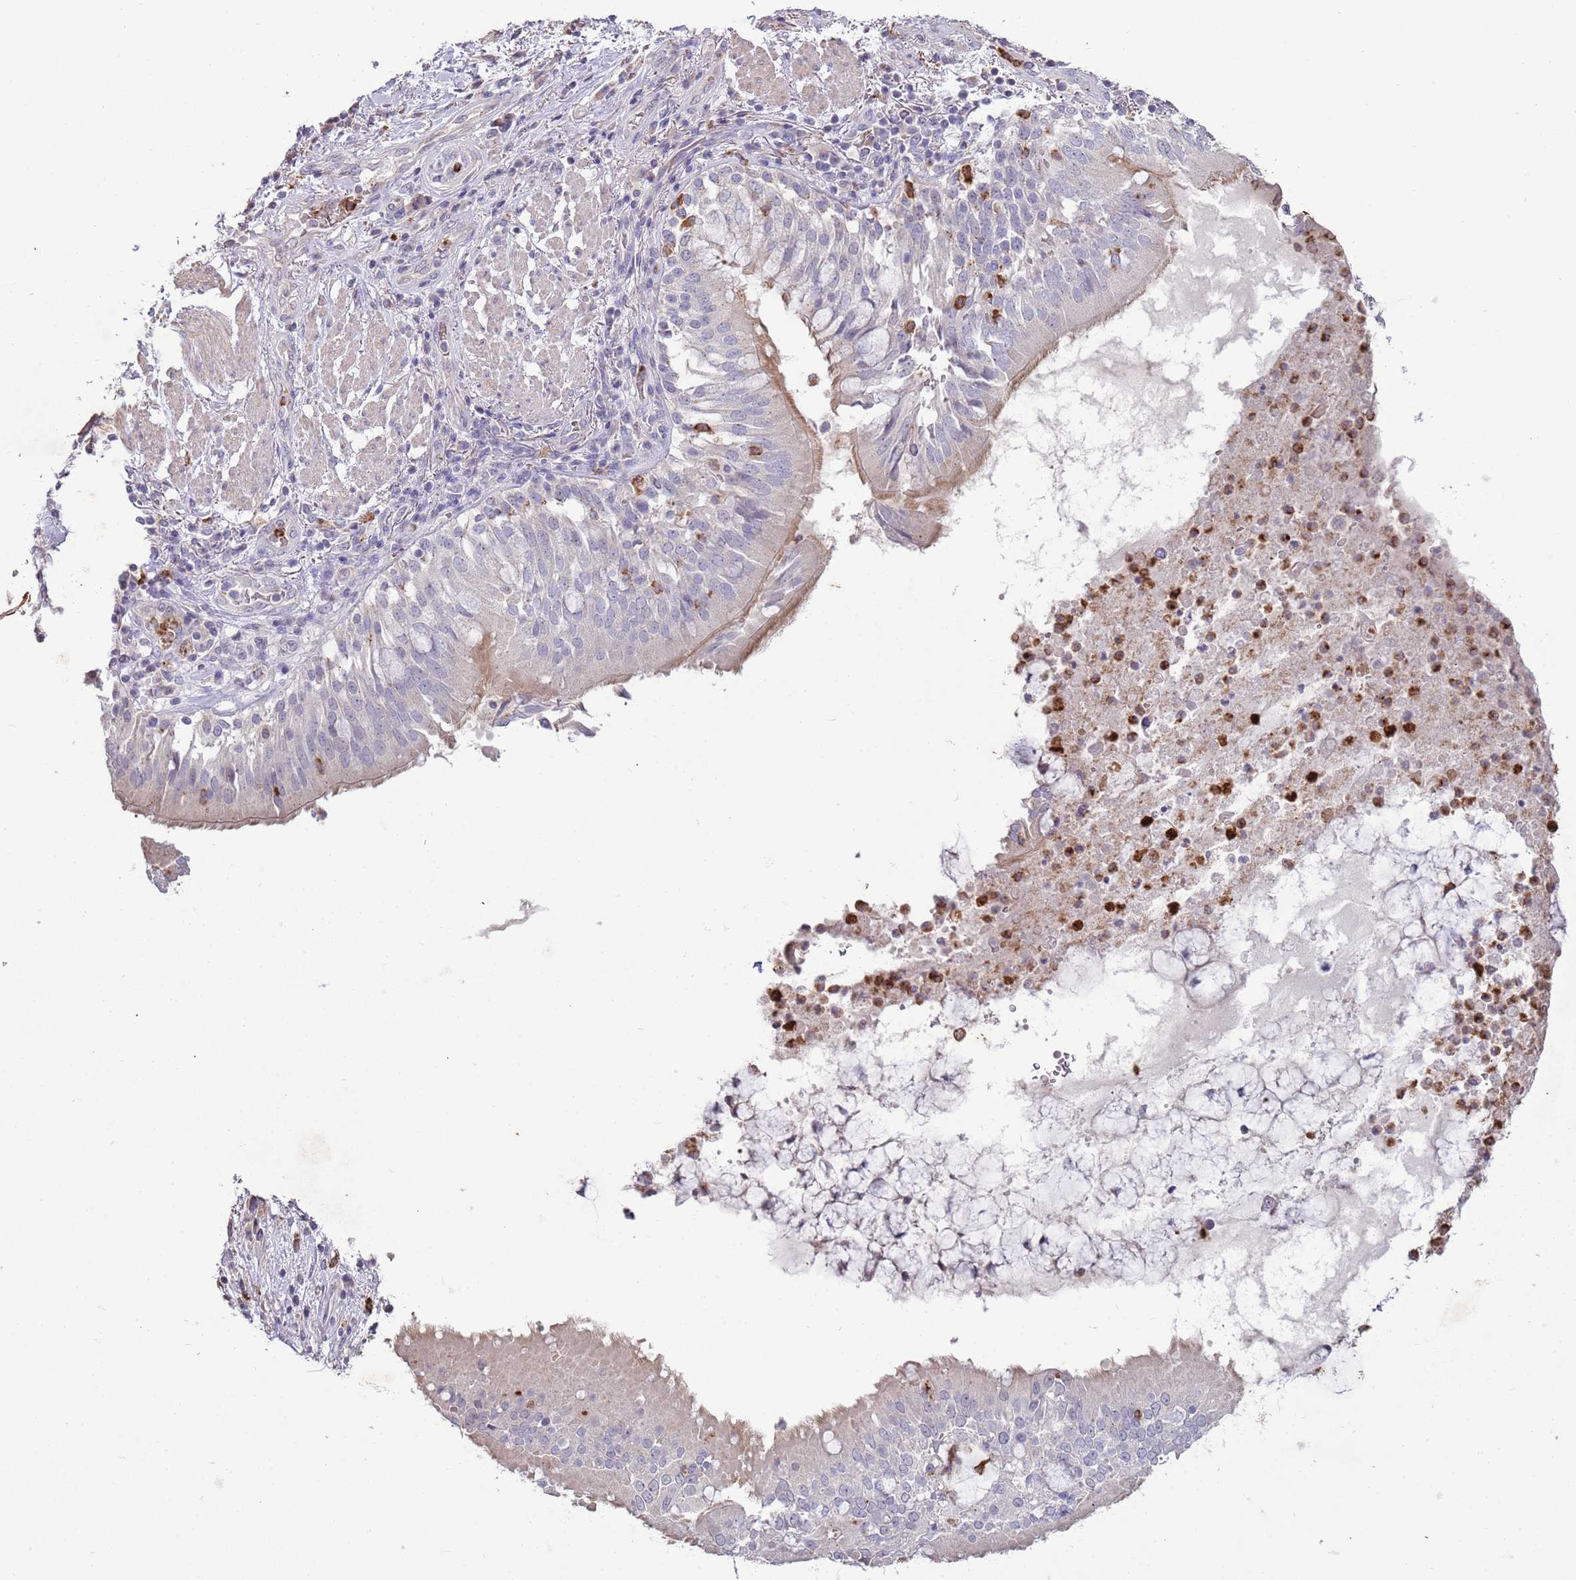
{"staining": {"intensity": "weak", "quantity": "25%-75%", "location": "cytoplasmic/membranous"}, "tissue": "adipose tissue", "cell_type": "Adipocytes", "image_type": "normal", "snomed": [{"axis": "morphology", "description": "Normal tissue, NOS"}, {"axis": "morphology", "description": "Squamous cell carcinoma, NOS"}, {"axis": "topography", "description": "Bronchus"}, {"axis": "topography", "description": "Lung"}], "caption": "This histopathology image exhibits immunohistochemistry staining of unremarkable adipose tissue, with low weak cytoplasmic/membranous positivity in about 25%-75% of adipocytes.", "gene": "P2RY13", "patient": {"sex": "male", "age": 64}}